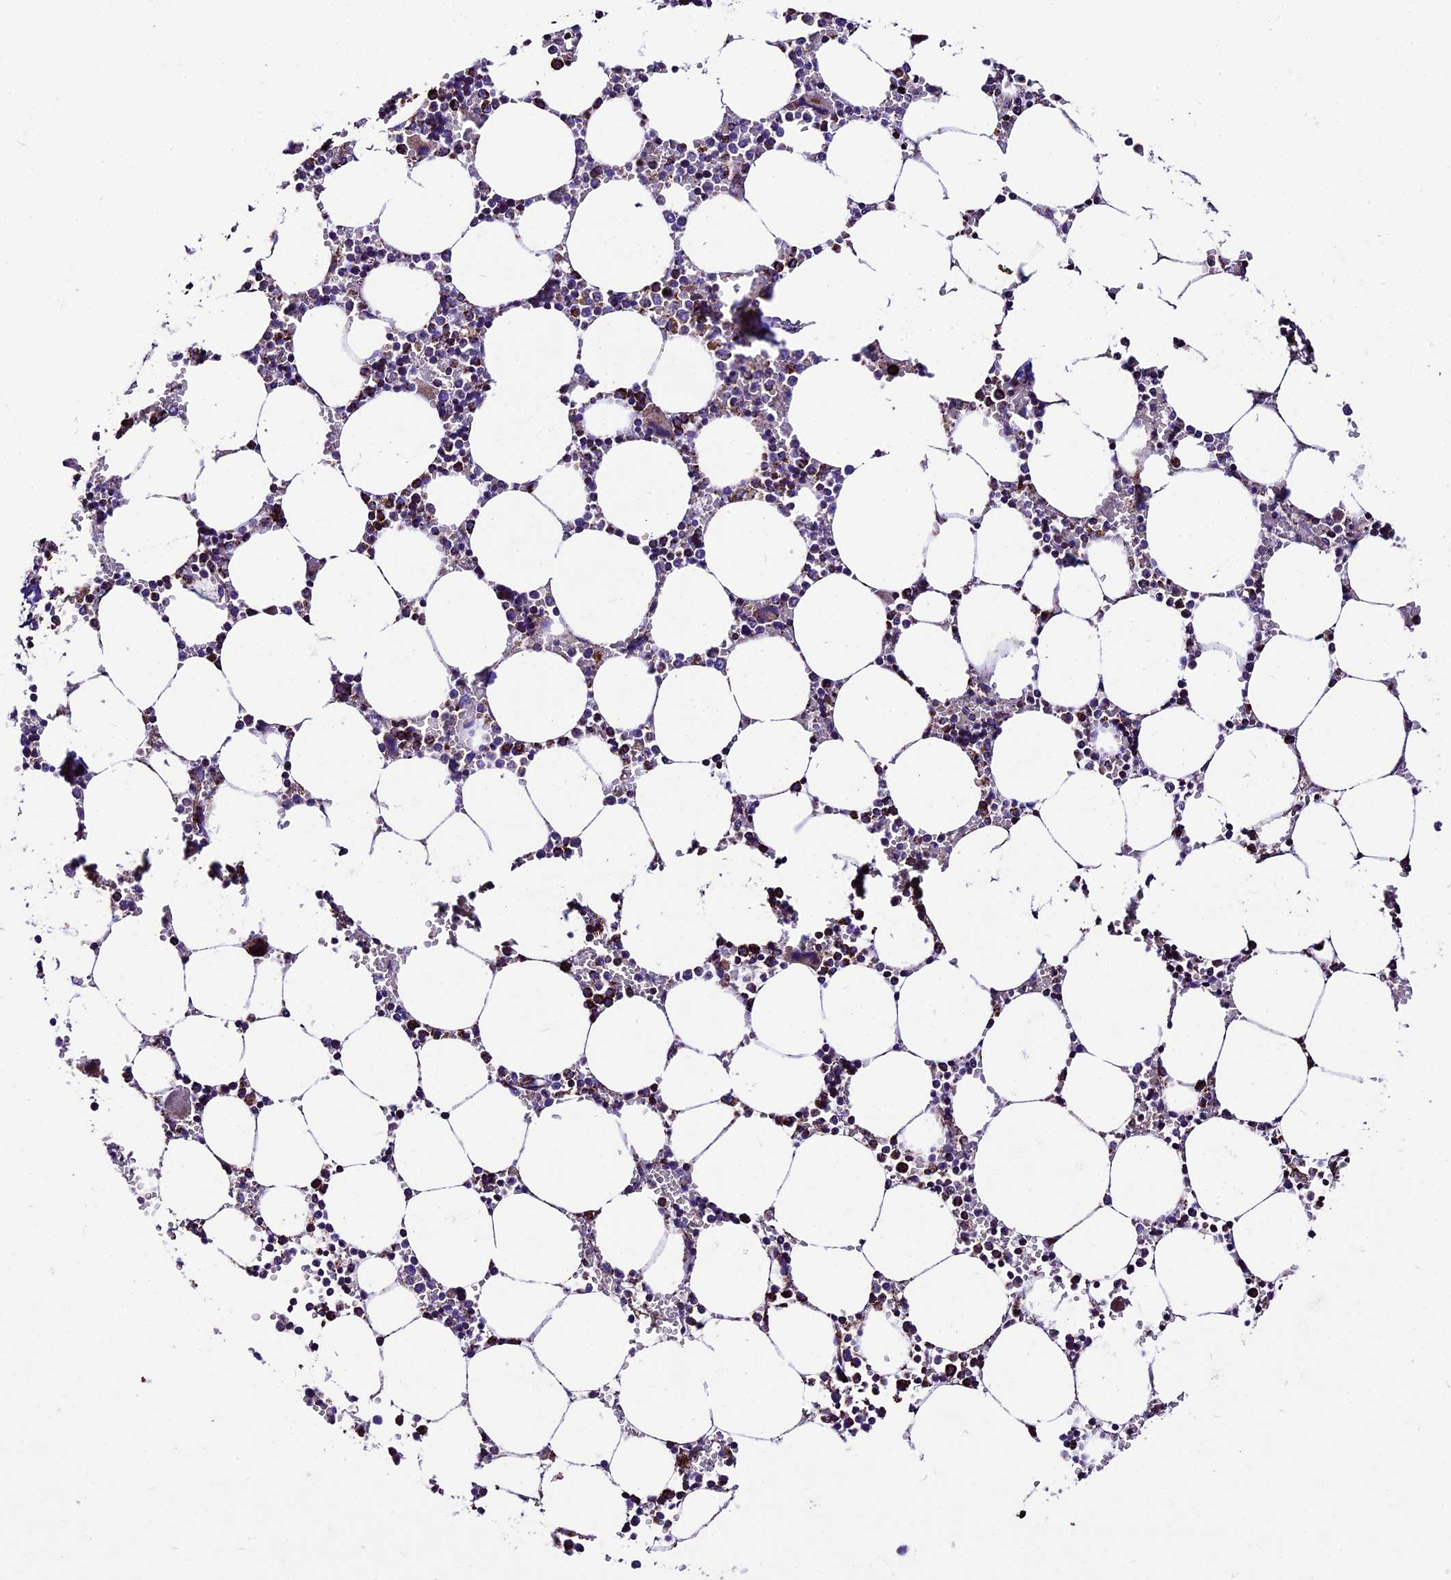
{"staining": {"intensity": "strong", "quantity": "25%-75%", "location": "cytoplasmic/membranous"}, "tissue": "bone marrow", "cell_type": "Hematopoietic cells", "image_type": "normal", "snomed": [{"axis": "morphology", "description": "Normal tissue, NOS"}, {"axis": "topography", "description": "Bone marrow"}], "caption": "IHC of normal bone marrow reveals high levels of strong cytoplasmic/membranous positivity in about 25%-75% of hematopoietic cells. (IHC, brightfield microscopy, high magnification).", "gene": "DCAF5", "patient": {"sex": "male", "age": 64}}